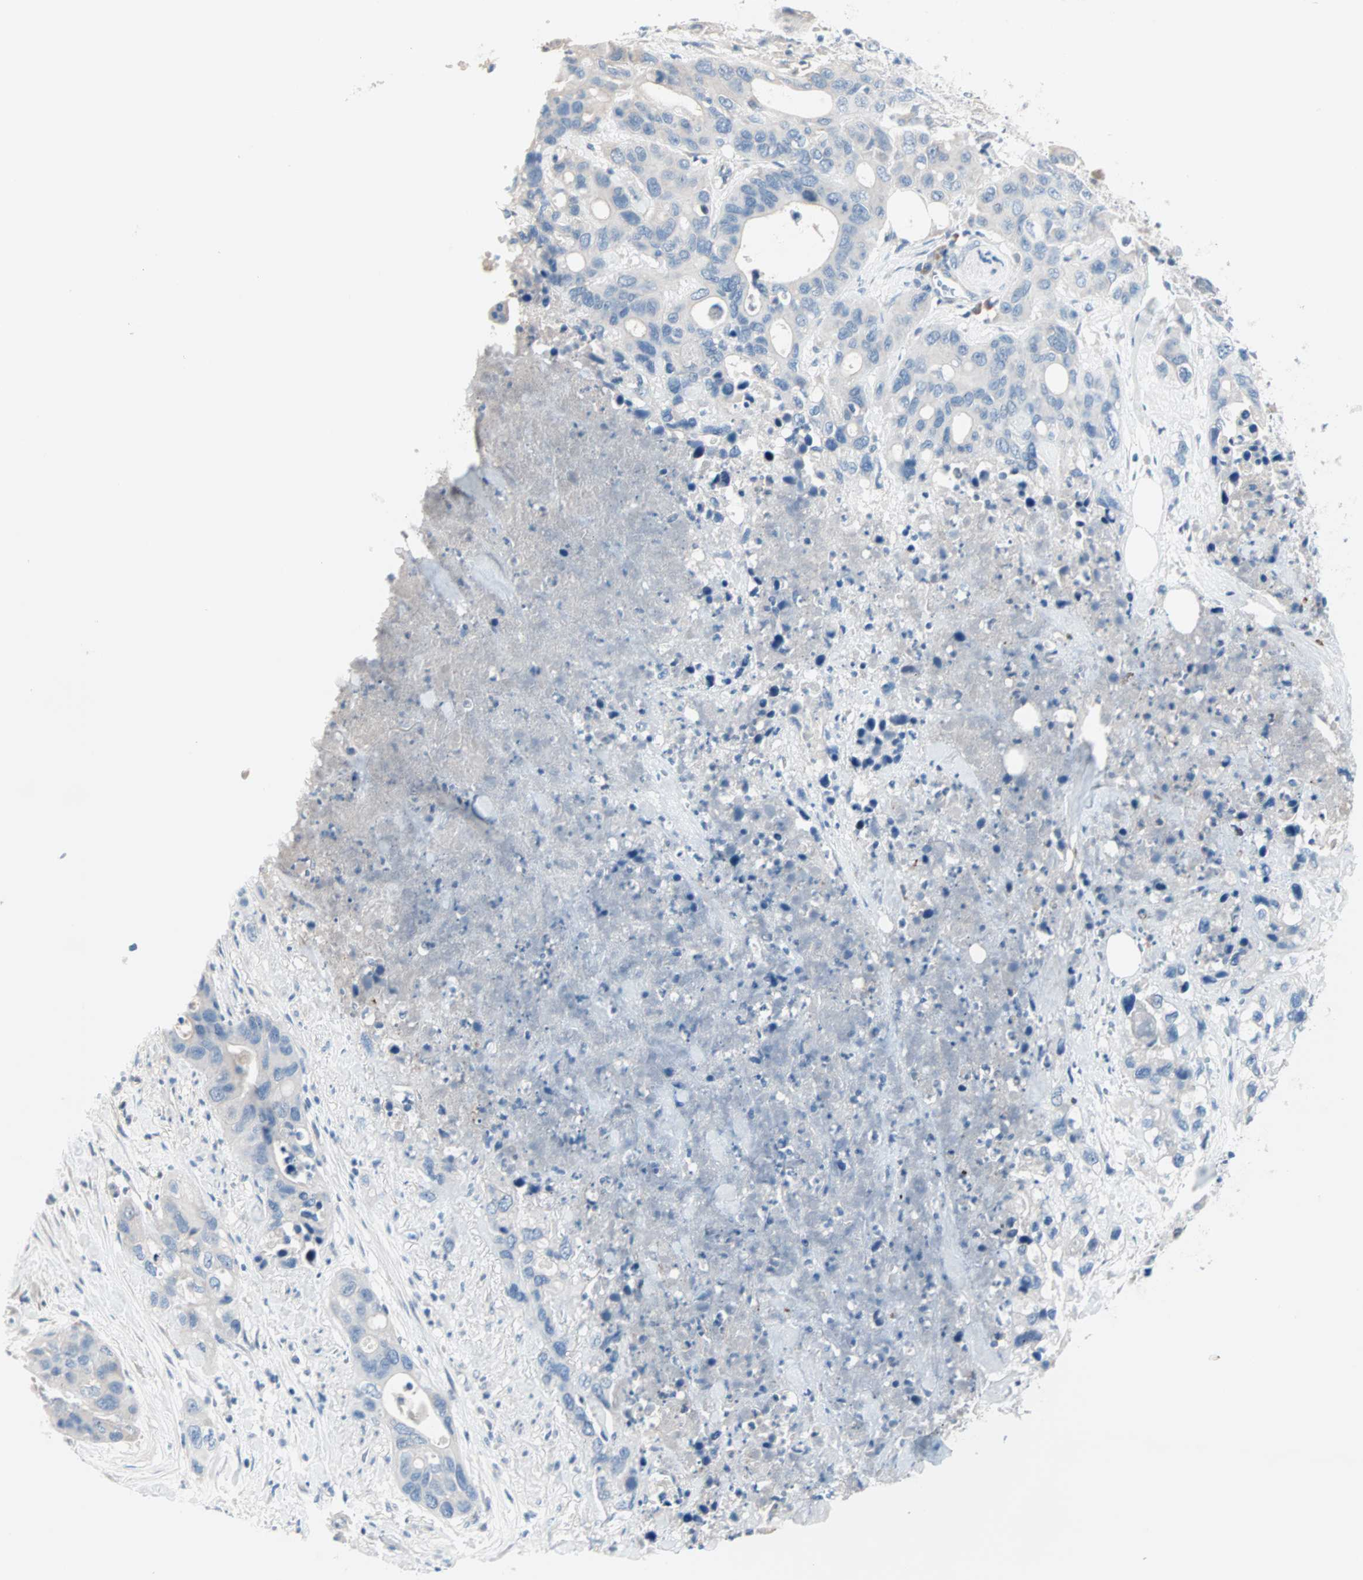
{"staining": {"intensity": "negative", "quantity": "none", "location": "none"}, "tissue": "pancreatic cancer", "cell_type": "Tumor cells", "image_type": "cancer", "snomed": [{"axis": "morphology", "description": "Adenocarcinoma, NOS"}, {"axis": "topography", "description": "Pancreas"}], "caption": "Immunohistochemistry micrograph of neoplastic tissue: pancreatic adenocarcinoma stained with DAB (3,3'-diaminobenzidine) exhibits no significant protein positivity in tumor cells. (IHC, brightfield microscopy, high magnification).", "gene": "NEFH", "patient": {"sex": "female", "age": 71}}